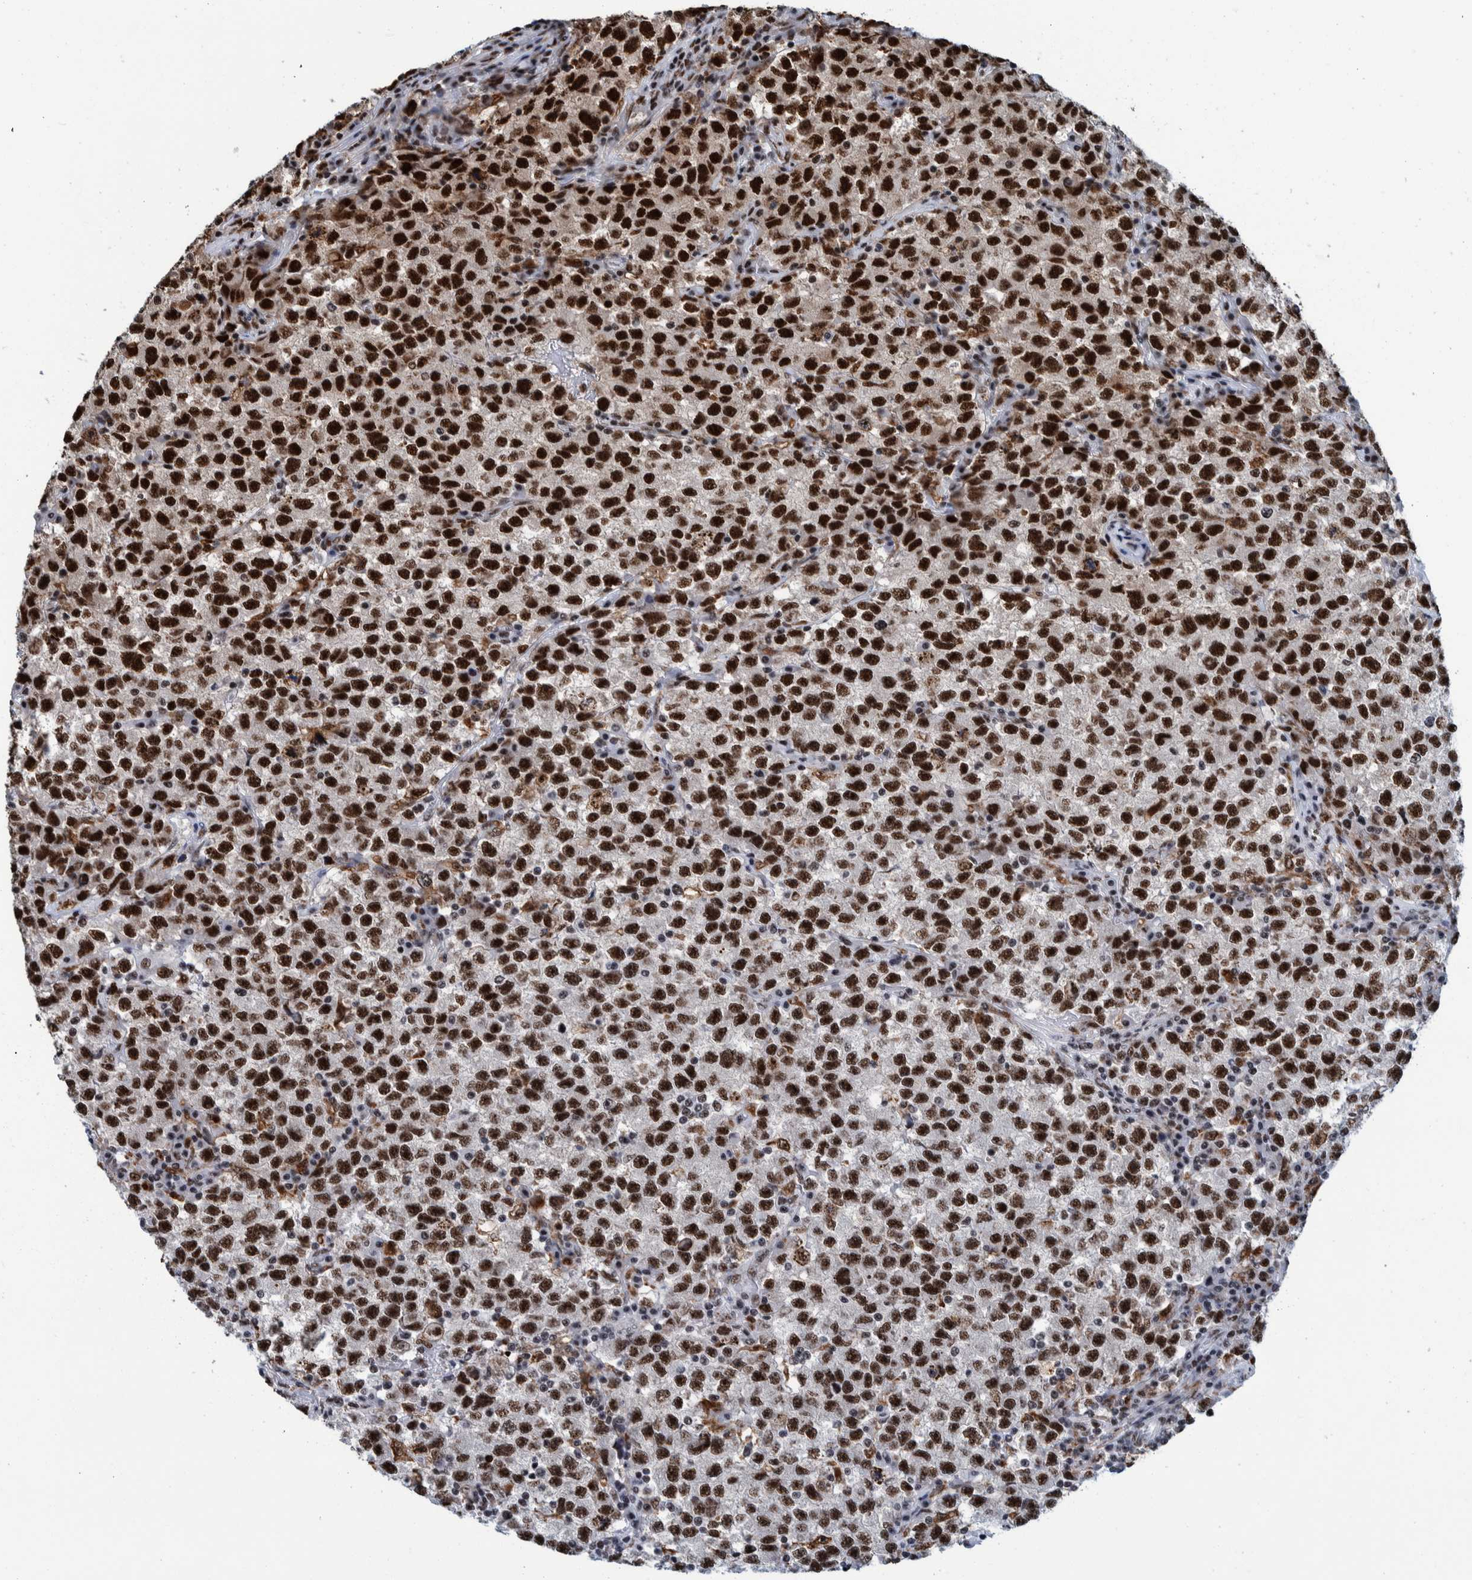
{"staining": {"intensity": "strong", "quantity": ">75%", "location": "nuclear"}, "tissue": "testis cancer", "cell_type": "Tumor cells", "image_type": "cancer", "snomed": [{"axis": "morphology", "description": "Seminoma, NOS"}, {"axis": "topography", "description": "Testis"}], "caption": "Strong nuclear expression is present in approximately >75% of tumor cells in testis cancer (seminoma).", "gene": "EFTUD2", "patient": {"sex": "male", "age": 22}}